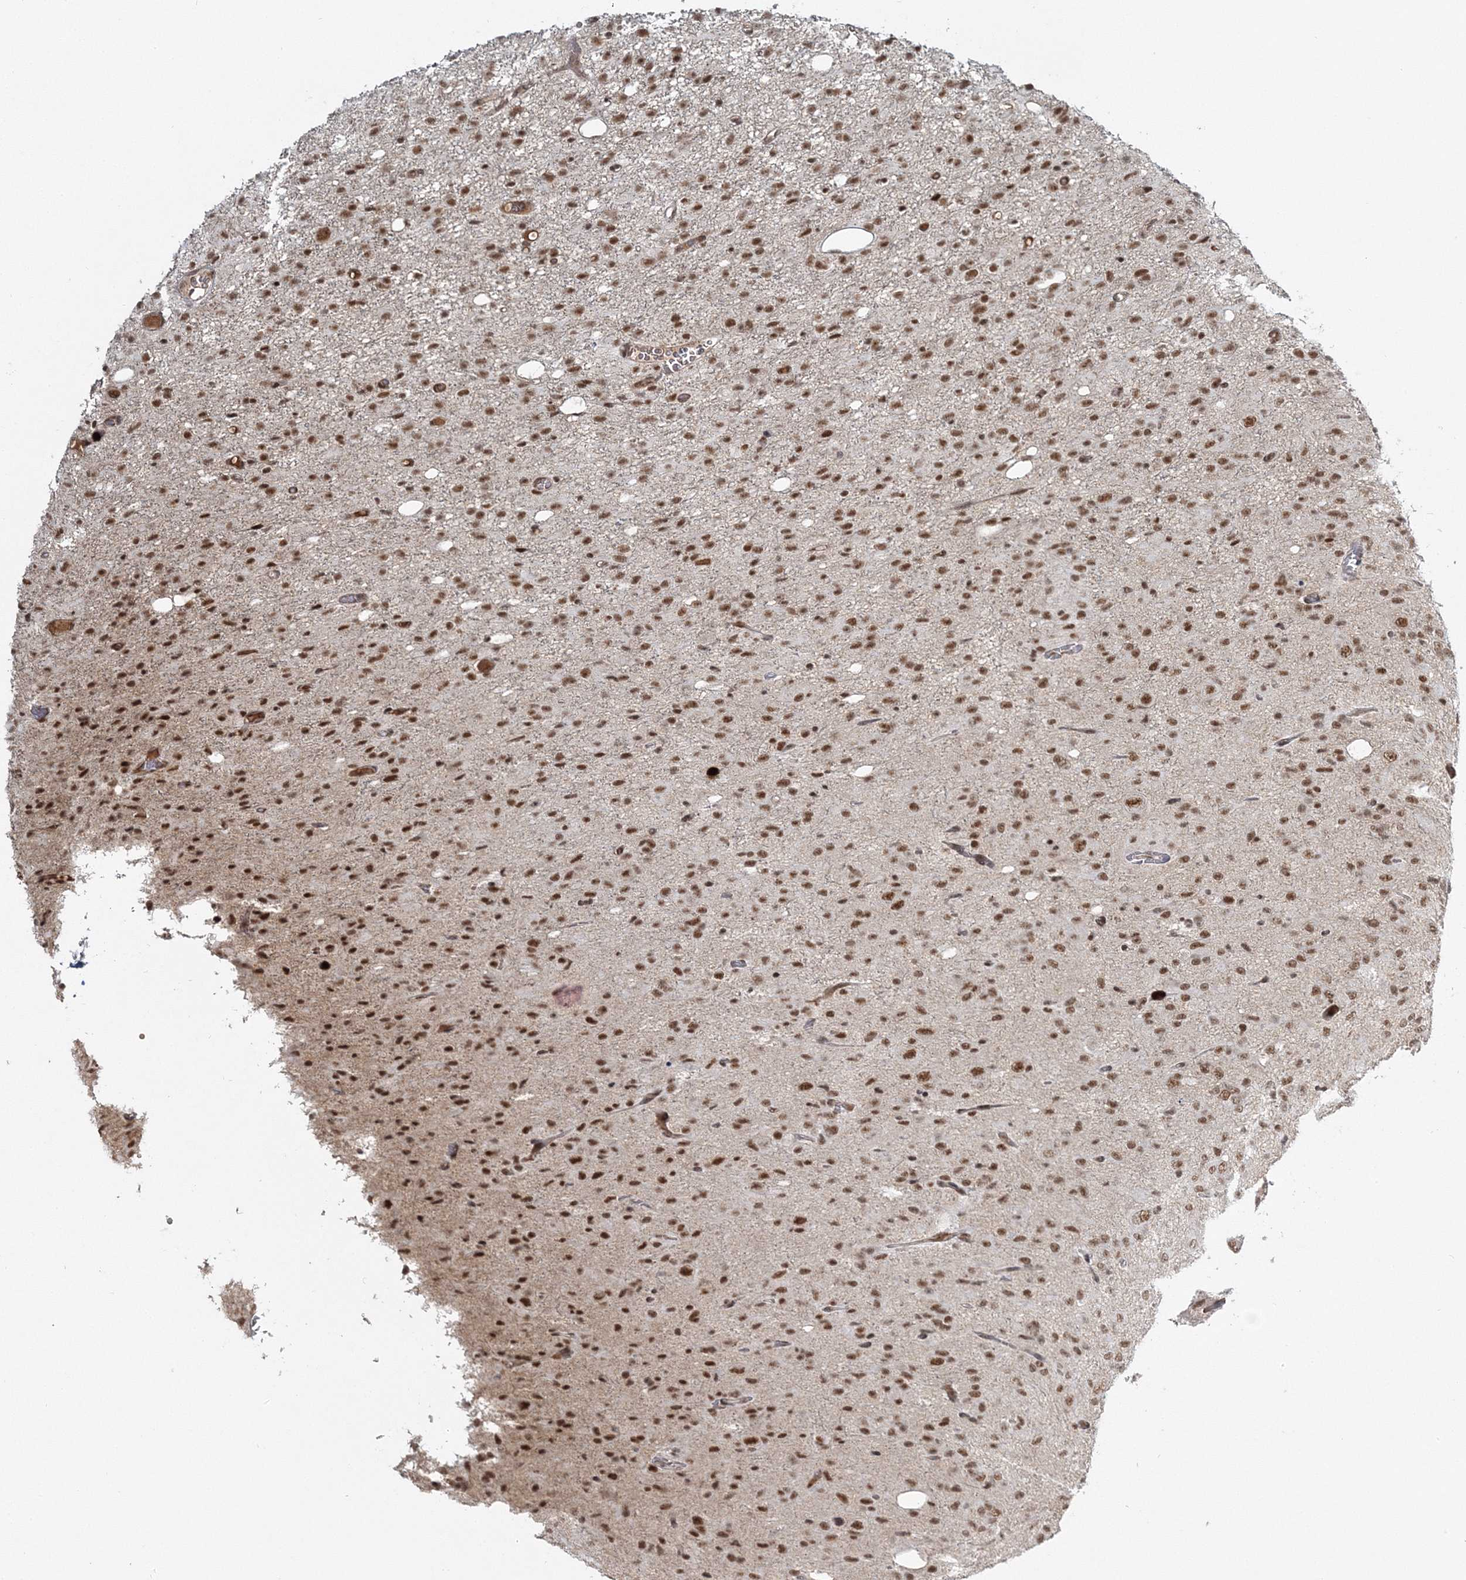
{"staining": {"intensity": "moderate", "quantity": ">75%", "location": "nuclear"}, "tissue": "glioma", "cell_type": "Tumor cells", "image_type": "cancer", "snomed": [{"axis": "morphology", "description": "Glioma, malignant, High grade"}, {"axis": "topography", "description": "Brain"}], "caption": "Moderate nuclear protein positivity is identified in about >75% of tumor cells in high-grade glioma (malignant). The staining was performed using DAB to visualize the protein expression in brown, while the nuclei were stained in blue with hematoxylin (Magnification: 20x).", "gene": "QRICH1", "patient": {"sex": "female", "age": 59}}